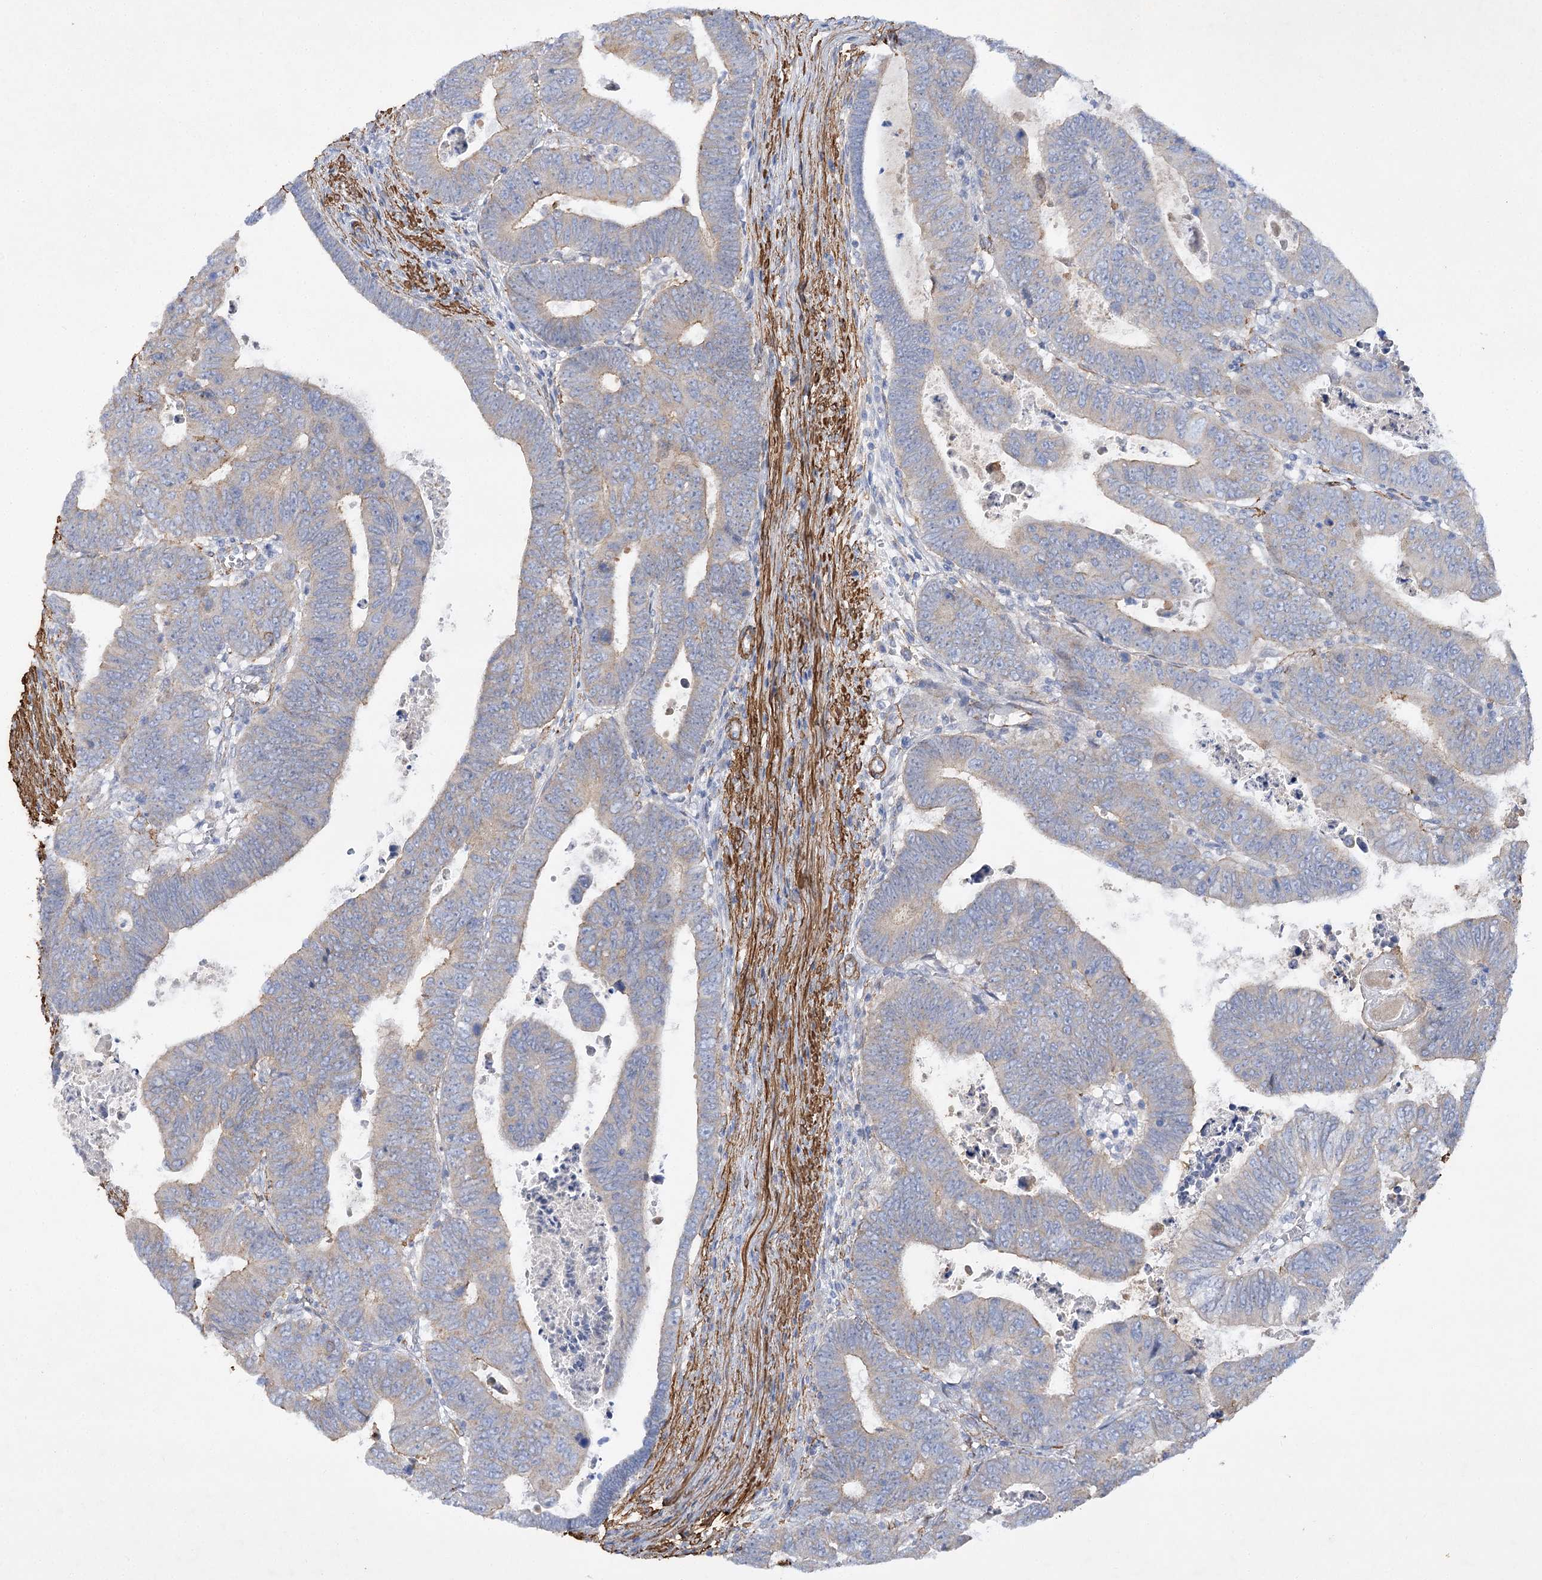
{"staining": {"intensity": "weak", "quantity": "<25%", "location": "cytoplasmic/membranous"}, "tissue": "colorectal cancer", "cell_type": "Tumor cells", "image_type": "cancer", "snomed": [{"axis": "morphology", "description": "Normal tissue, NOS"}, {"axis": "morphology", "description": "Adenocarcinoma, NOS"}, {"axis": "topography", "description": "Rectum"}], "caption": "The IHC photomicrograph has no significant expression in tumor cells of colorectal cancer tissue. The staining was performed using DAB (3,3'-diaminobenzidine) to visualize the protein expression in brown, while the nuclei were stained in blue with hematoxylin (Magnification: 20x).", "gene": "RTN2", "patient": {"sex": "female", "age": 65}}